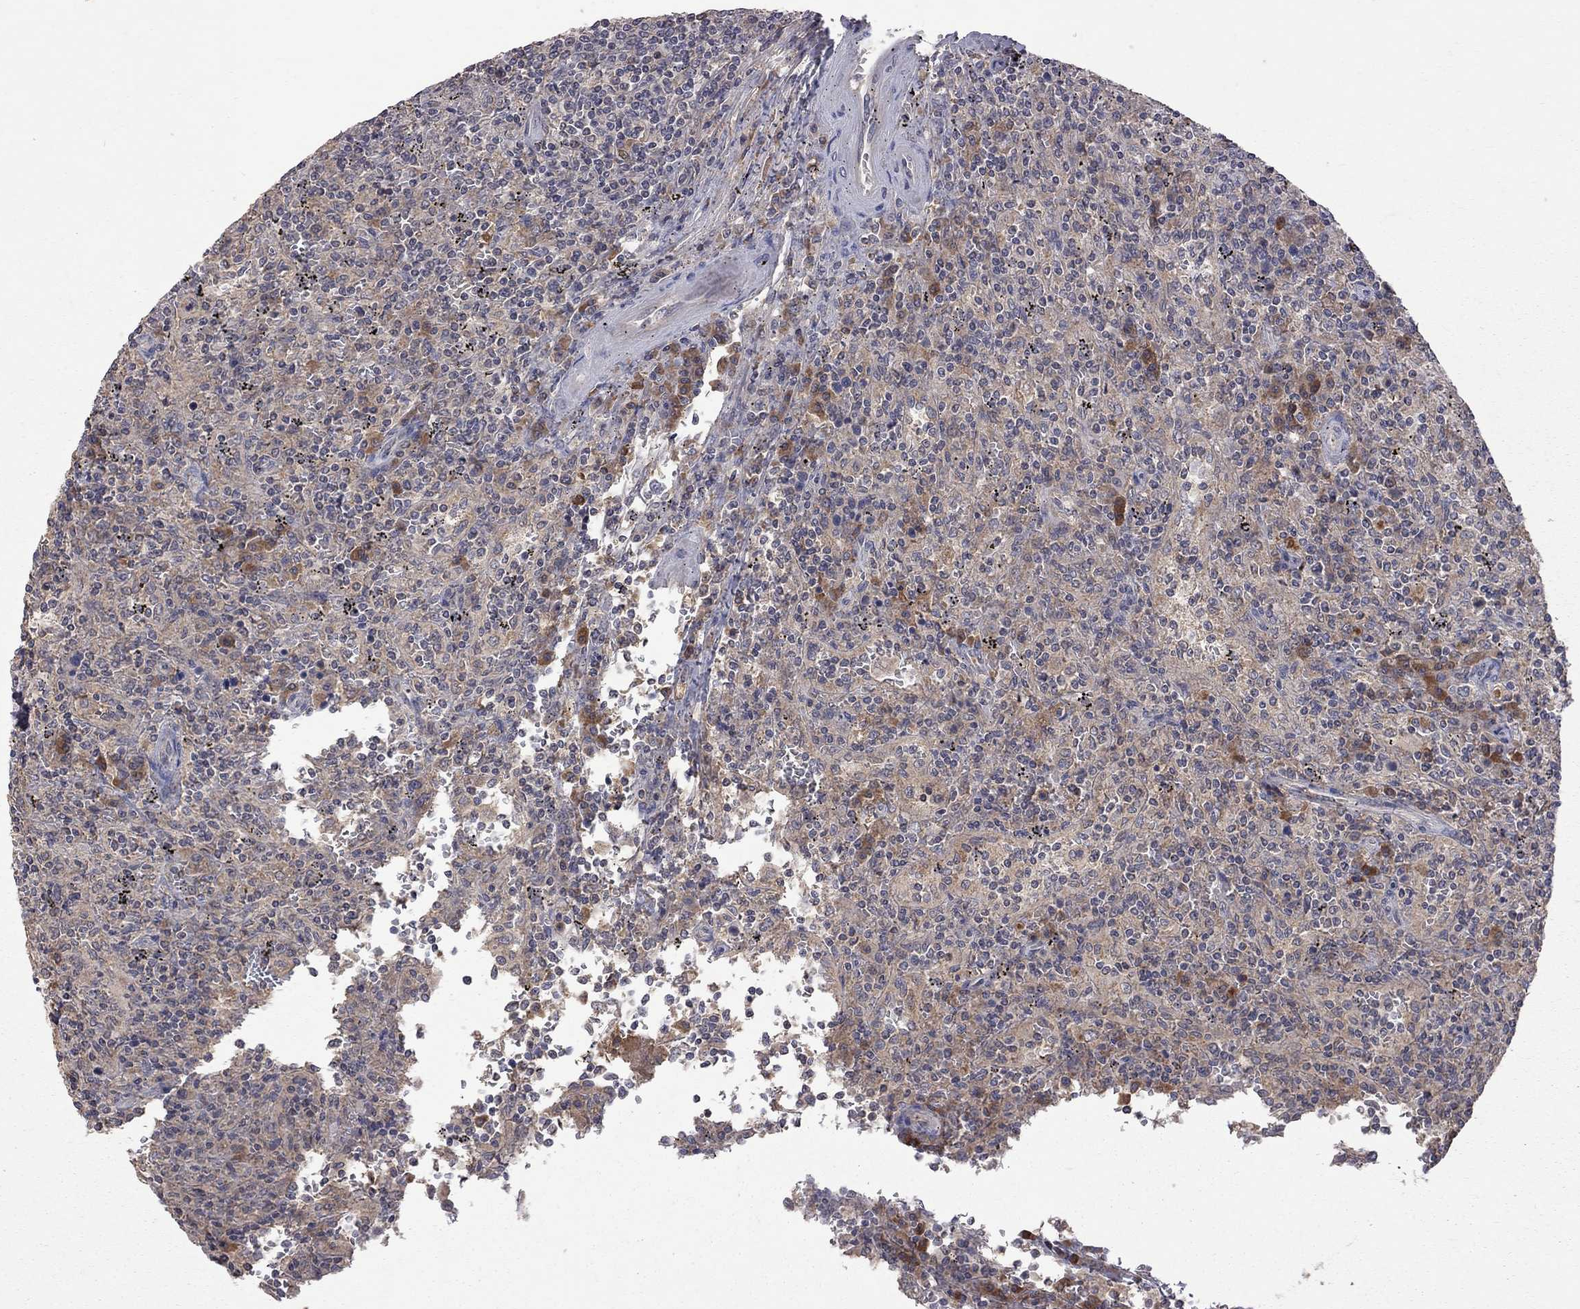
{"staining": {"intensity": "negative", "quantity": "none", "location": "none"}, "tissue": "lymphoma", "cell_type": "Tumor cells", "image_type": "cancer", "snomed": [{"axis": "morphology", "description": "Malignant lymphoma, non-Hodgkin's type, Low grade"}, {"axis": "topography", "description": "Spleen"}], "caption": "Tumor cells are negative for protein expression in human lymphoma. (DAB (3,3'-diaminobenzidine) immunohistochemistry (IHC) with hematoxylin counter stain).", "gene": "HTR6", "patient": {"sex": "male", "age": 62}}